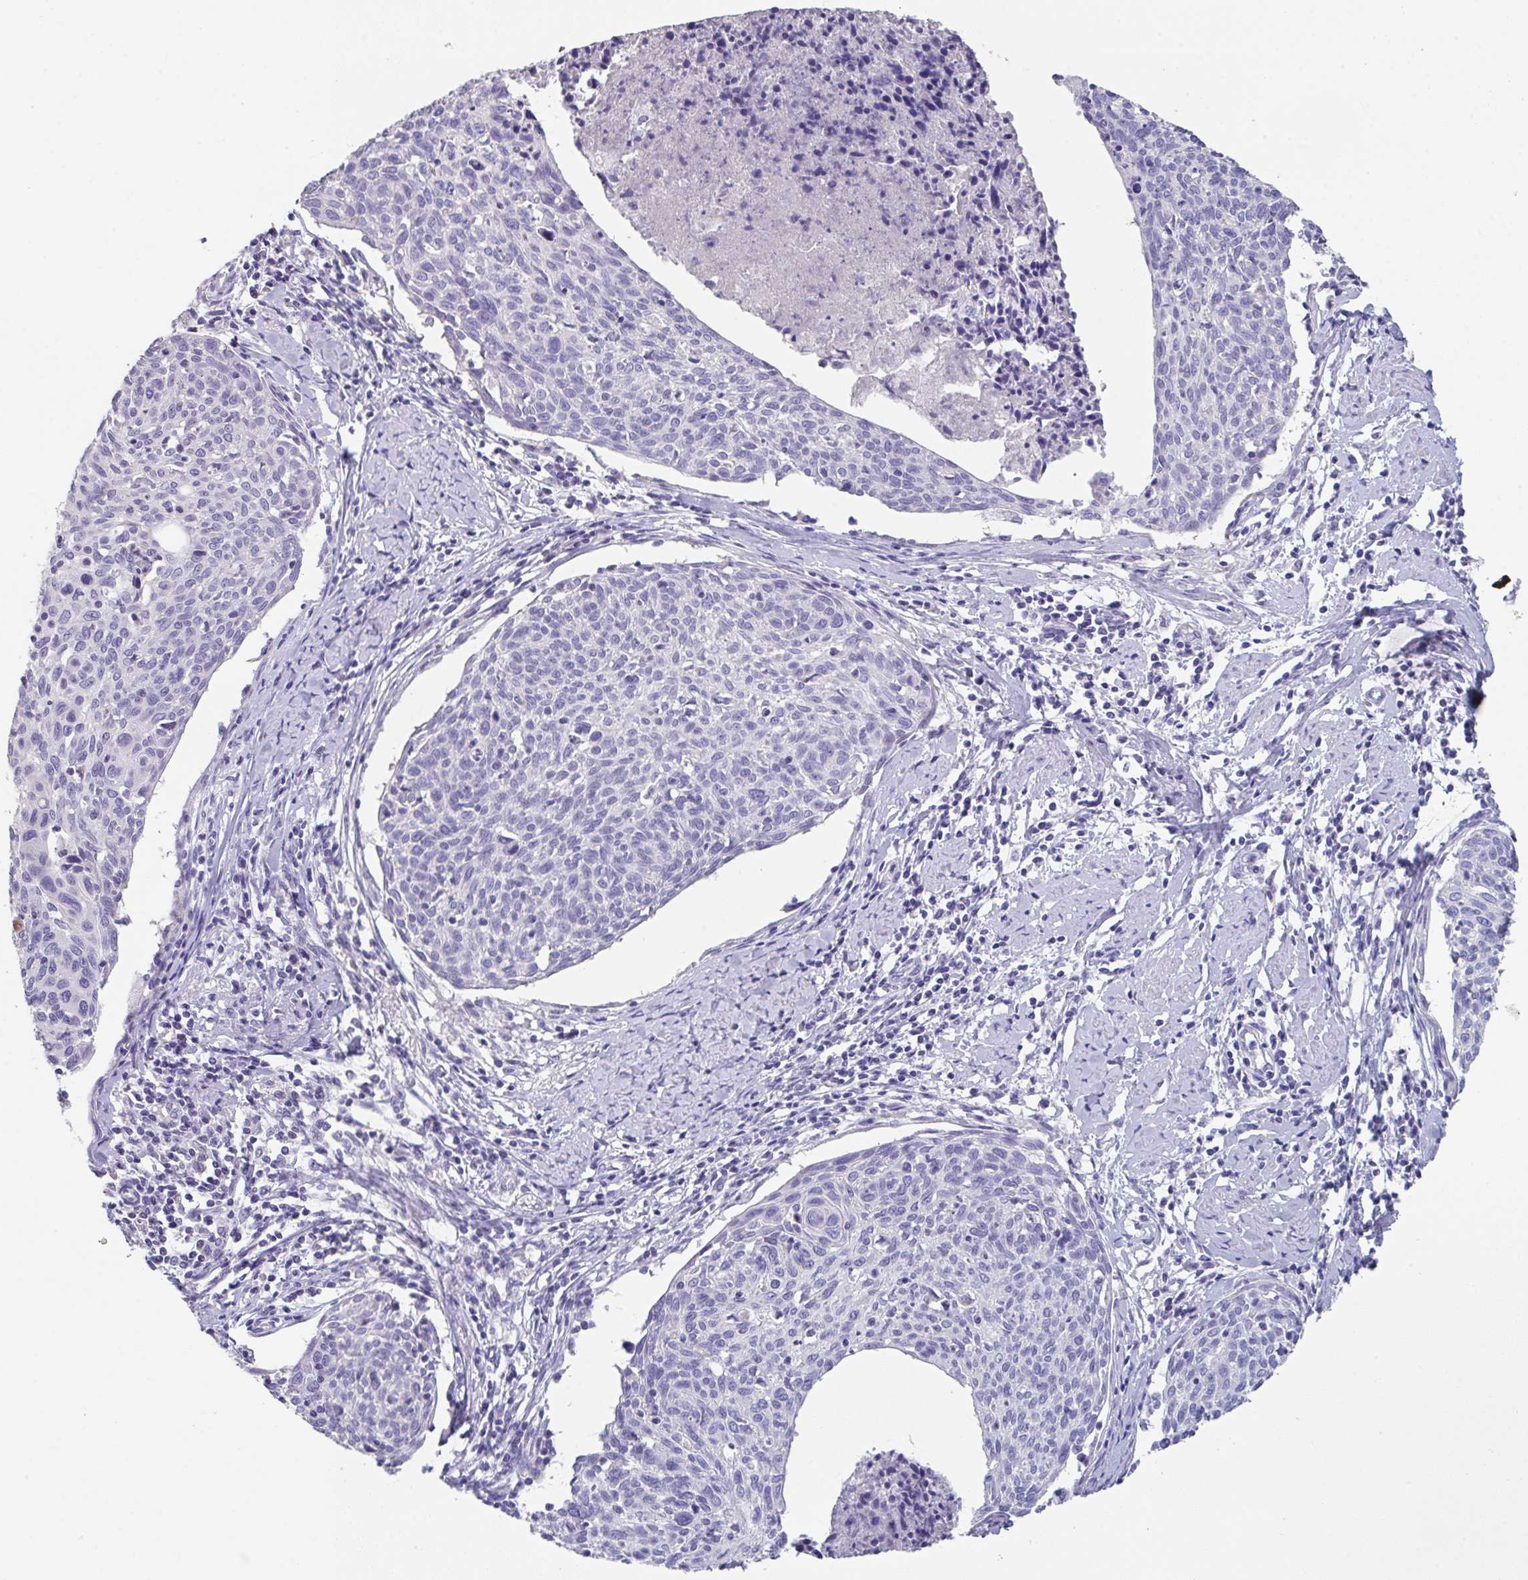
{"staining": {"intensity": "negative", "quantity": "none", "location": "none"}, "tissue": "cervical cancer", "cell_type": "Tumor cells", "image_type": "cancer", "snomed": [{"axis": "morphology", "description": "Squamous cell carcinoma, NOS"}, {"axis": "topography", "description": "Cervix"}], "caption": "DAB immunohistochemical staining of squamous cell carcinoma (cervical) reveals no significant positivity in tumor cells.", "gene": "SLC44A4", "patient": {"sex": "female", "age": 49}}